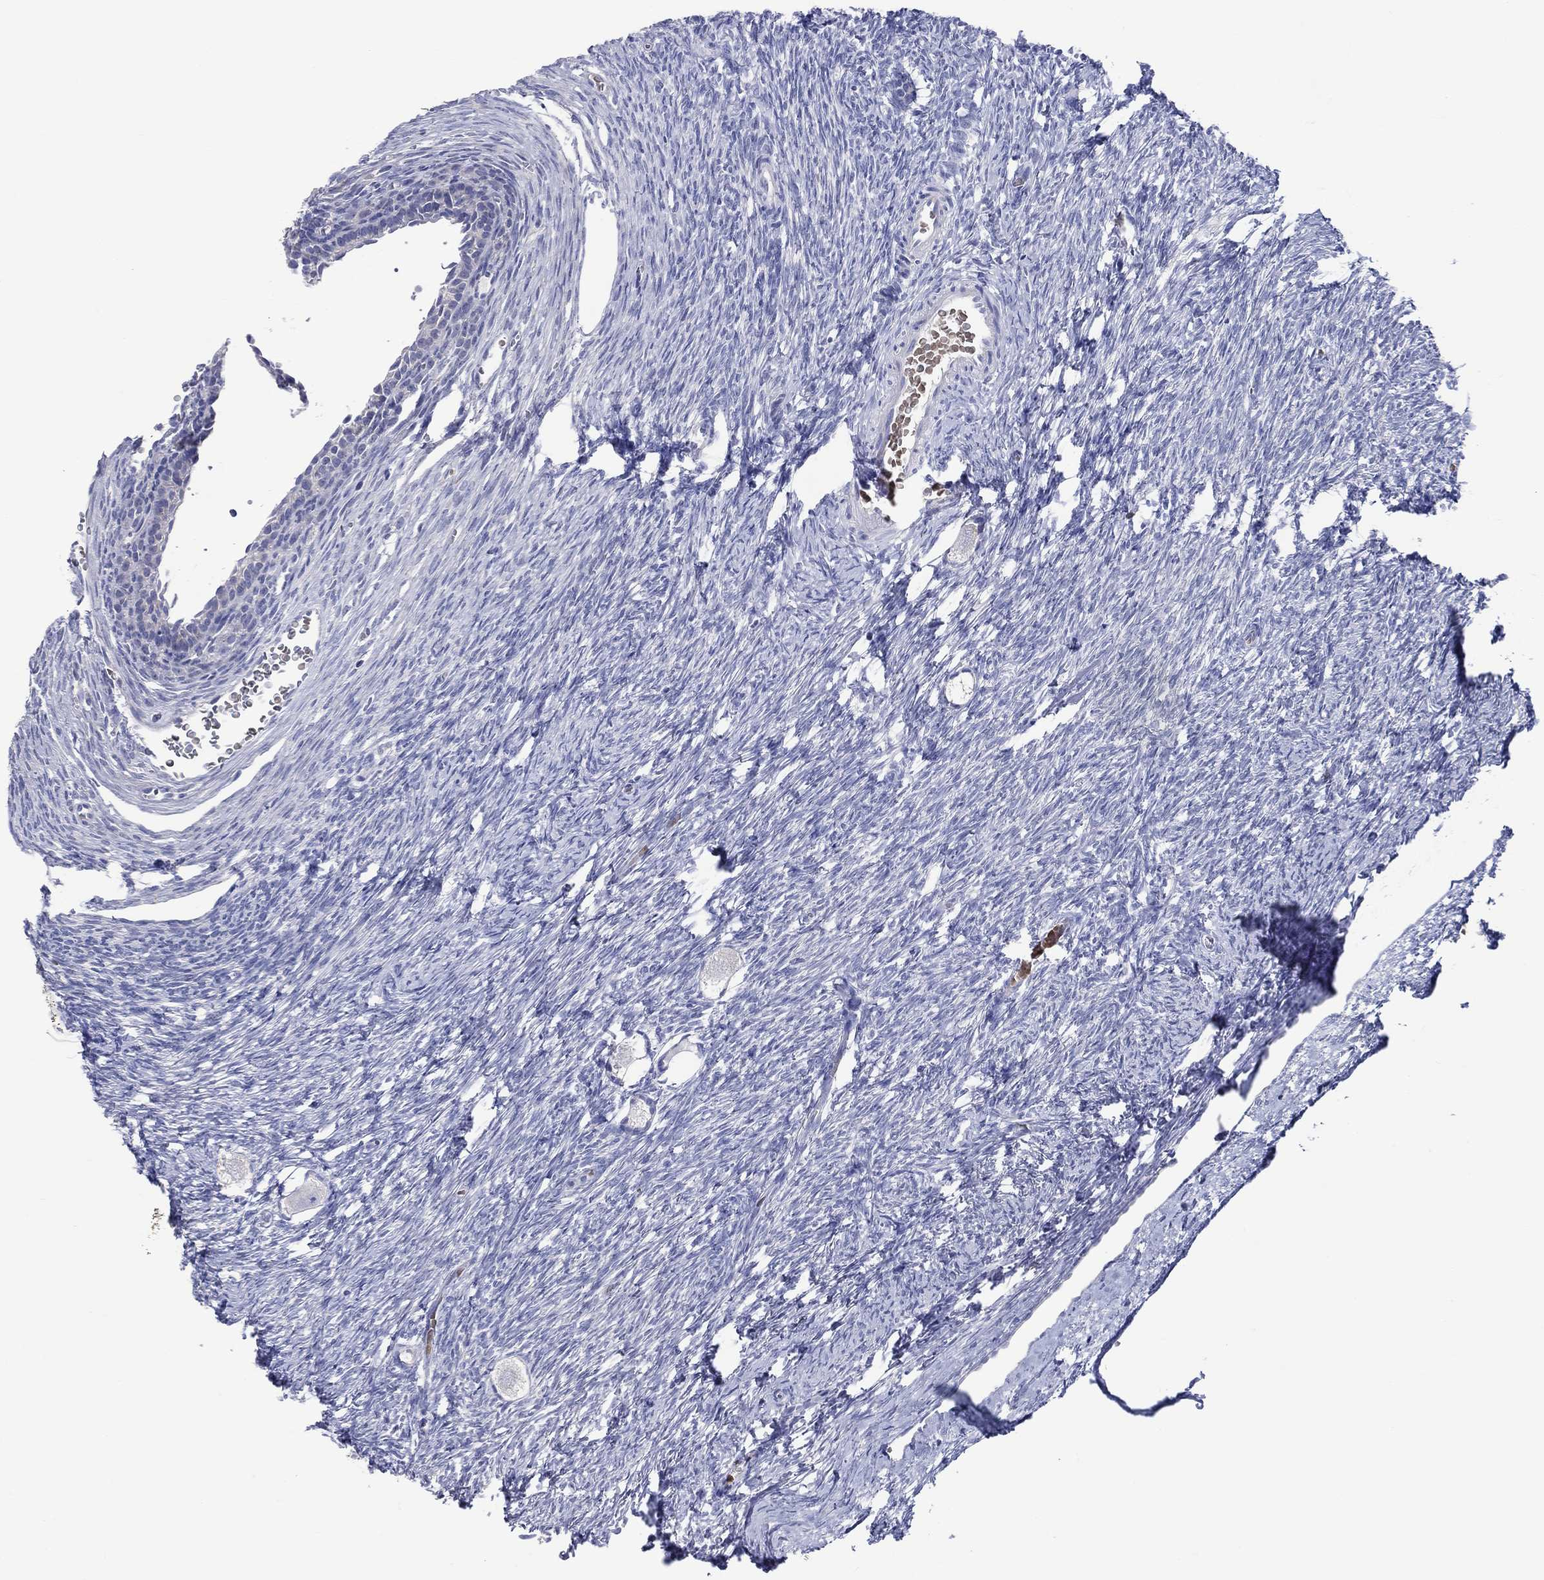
{"staining": {"intensity": "negative", "quantity": "none", "location": "none"}, "tissue": "ovary", "cell_type": "Follicle cells", "image_type": "normal", "snomed": [{"axis": "morphology", "description": "Normal tissue, NOS"}, {"axis": "topography", "description": "Ovary"}], "caption": "Follicle cells show no significant positivity in benign ovary.", "gene": "DNAH6", "patient": {"sex": "female", "age": 27}}